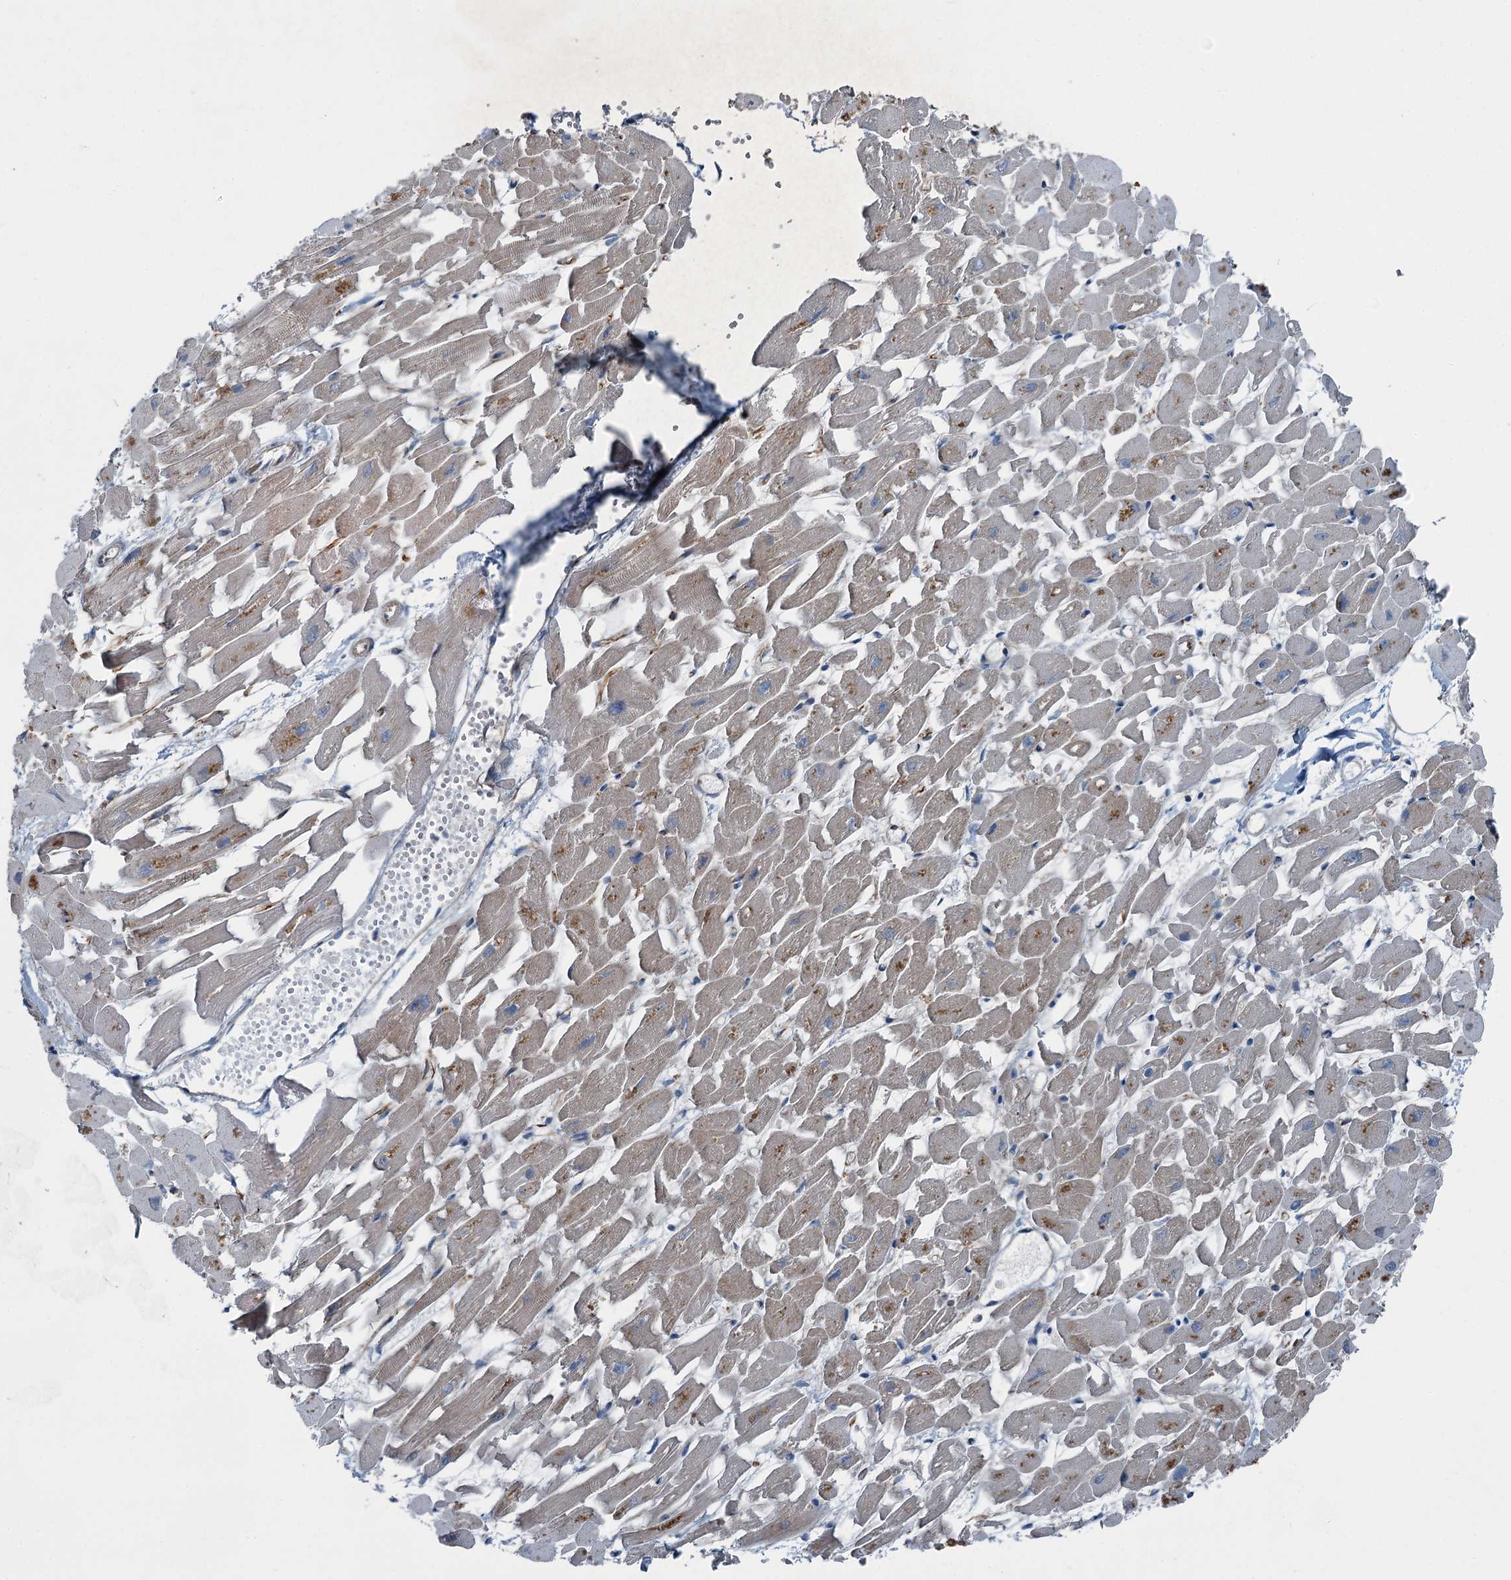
{"staining": {"intensity": "moderate", "quantity": "25%-75%", "location": "cytoplasmic/membranous"}, "tissue": "heart muscle", "cell_type": "Cardiomyocytes", "image_type": "normal", "snomed": [{"axis": "morphology", "description": "Normal tissue, NOS"}, {"axis": "topography", "description": "Heart"}], "caption": "Protein staining of unremarkable heart muscle reveals moderate cytoplasmic/membranous expression in about 25%-75% of cardiomyocytes.", "gene": "AXL", "patient": {"sex": "female", "age": 64}}